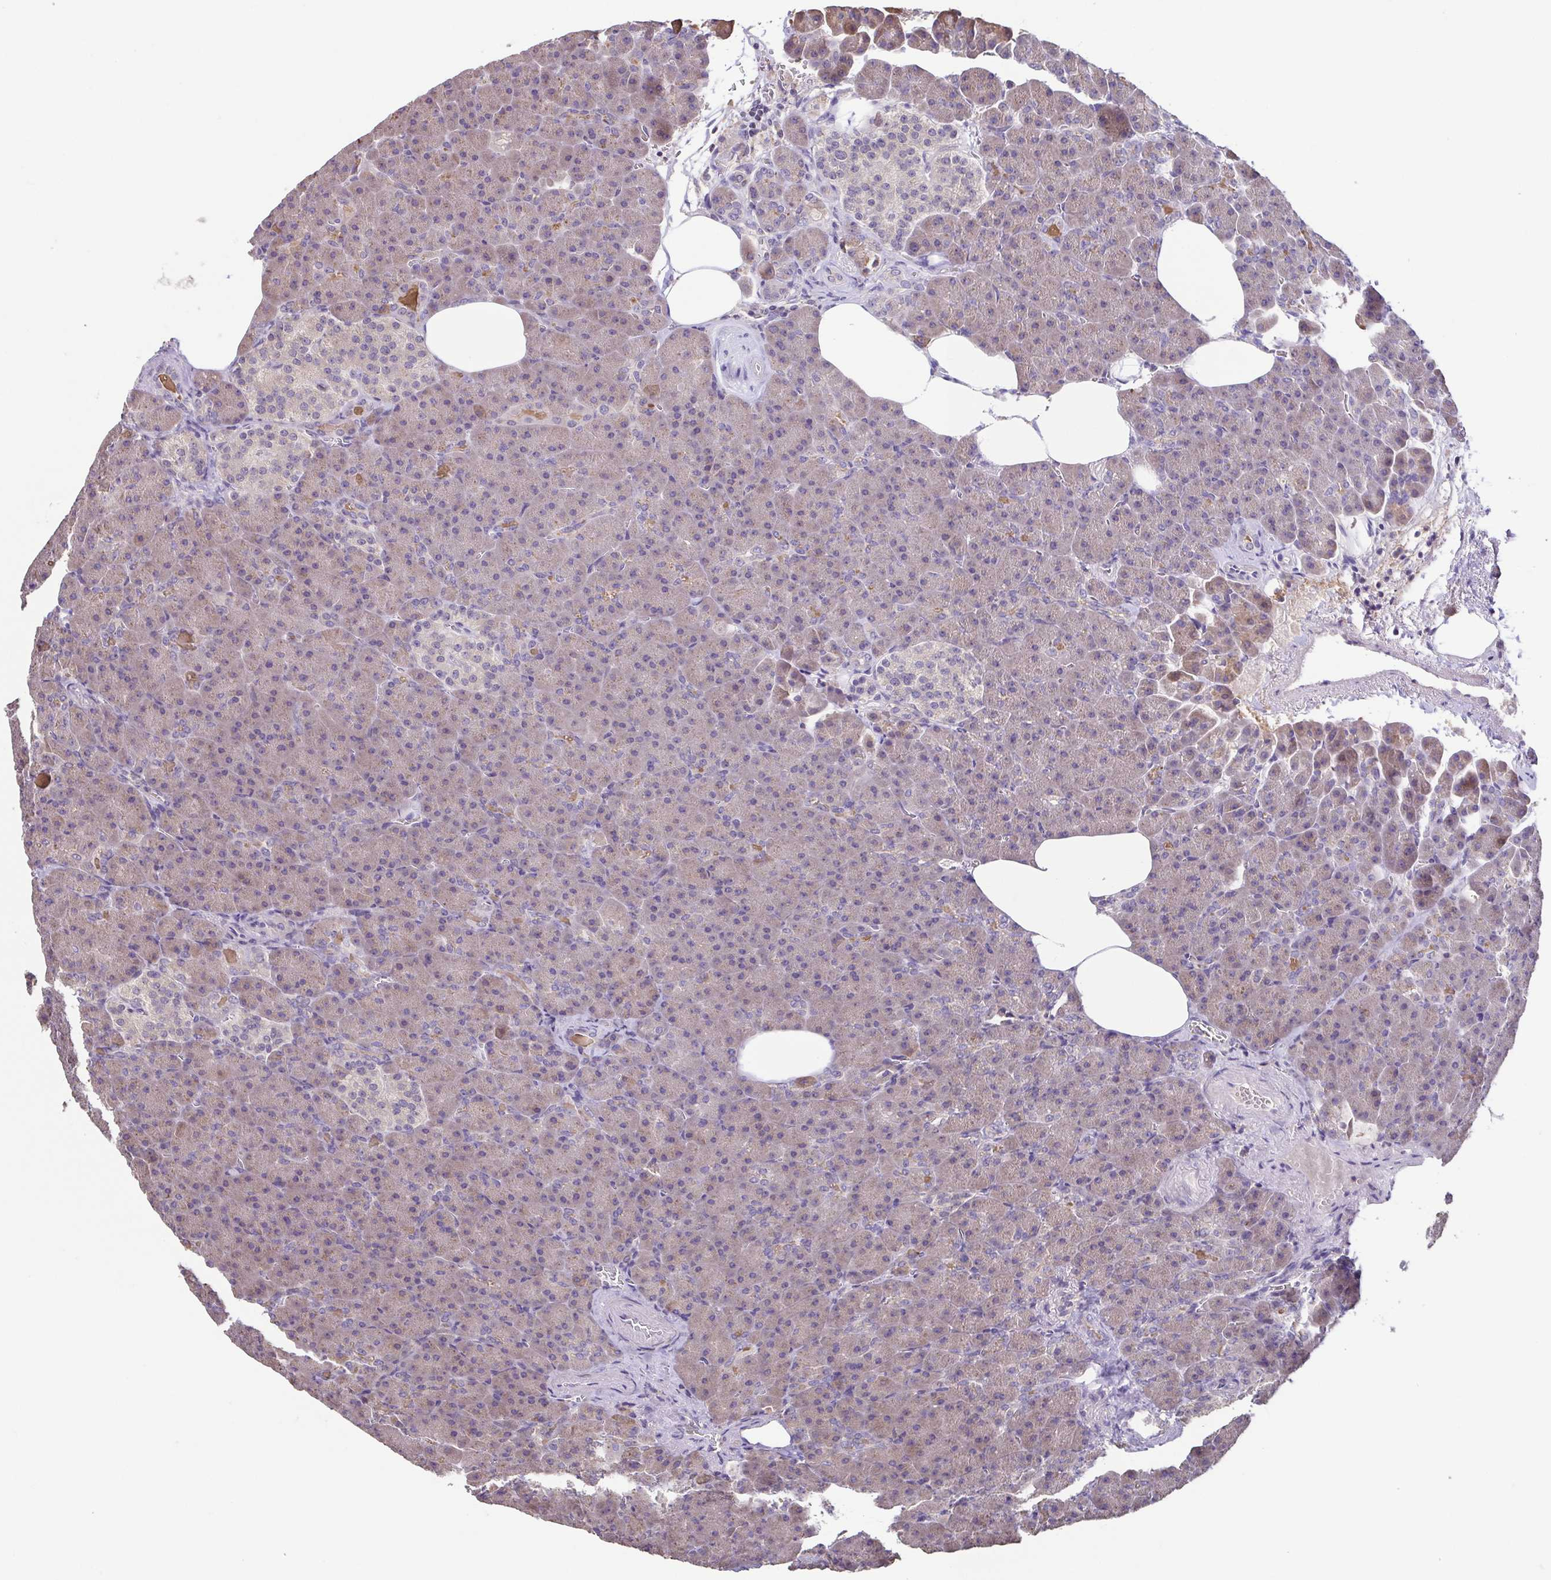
{"staining": {"intensity": "weak", "quantity": "25%-75%", "location": "cytoplasmic/membranous"}, "tissue": "pancreas", "cell_type": "Exocrine glandular cells", "image_type": "normal", "snomed": [{"axis": "morphology", "description": "Normal tissue, NOS"}, {"axis": "topography", "description": "Pancreas"}], "caption": "DAB immunohistochemical staining of benign human pancreas reveals weak cytoplasmic/membranous protein staining in approximately 25%-75% of exocrine glandular cells.", "gene": "ACTRT2", "patient": {"sex": "female", "age": 74}}